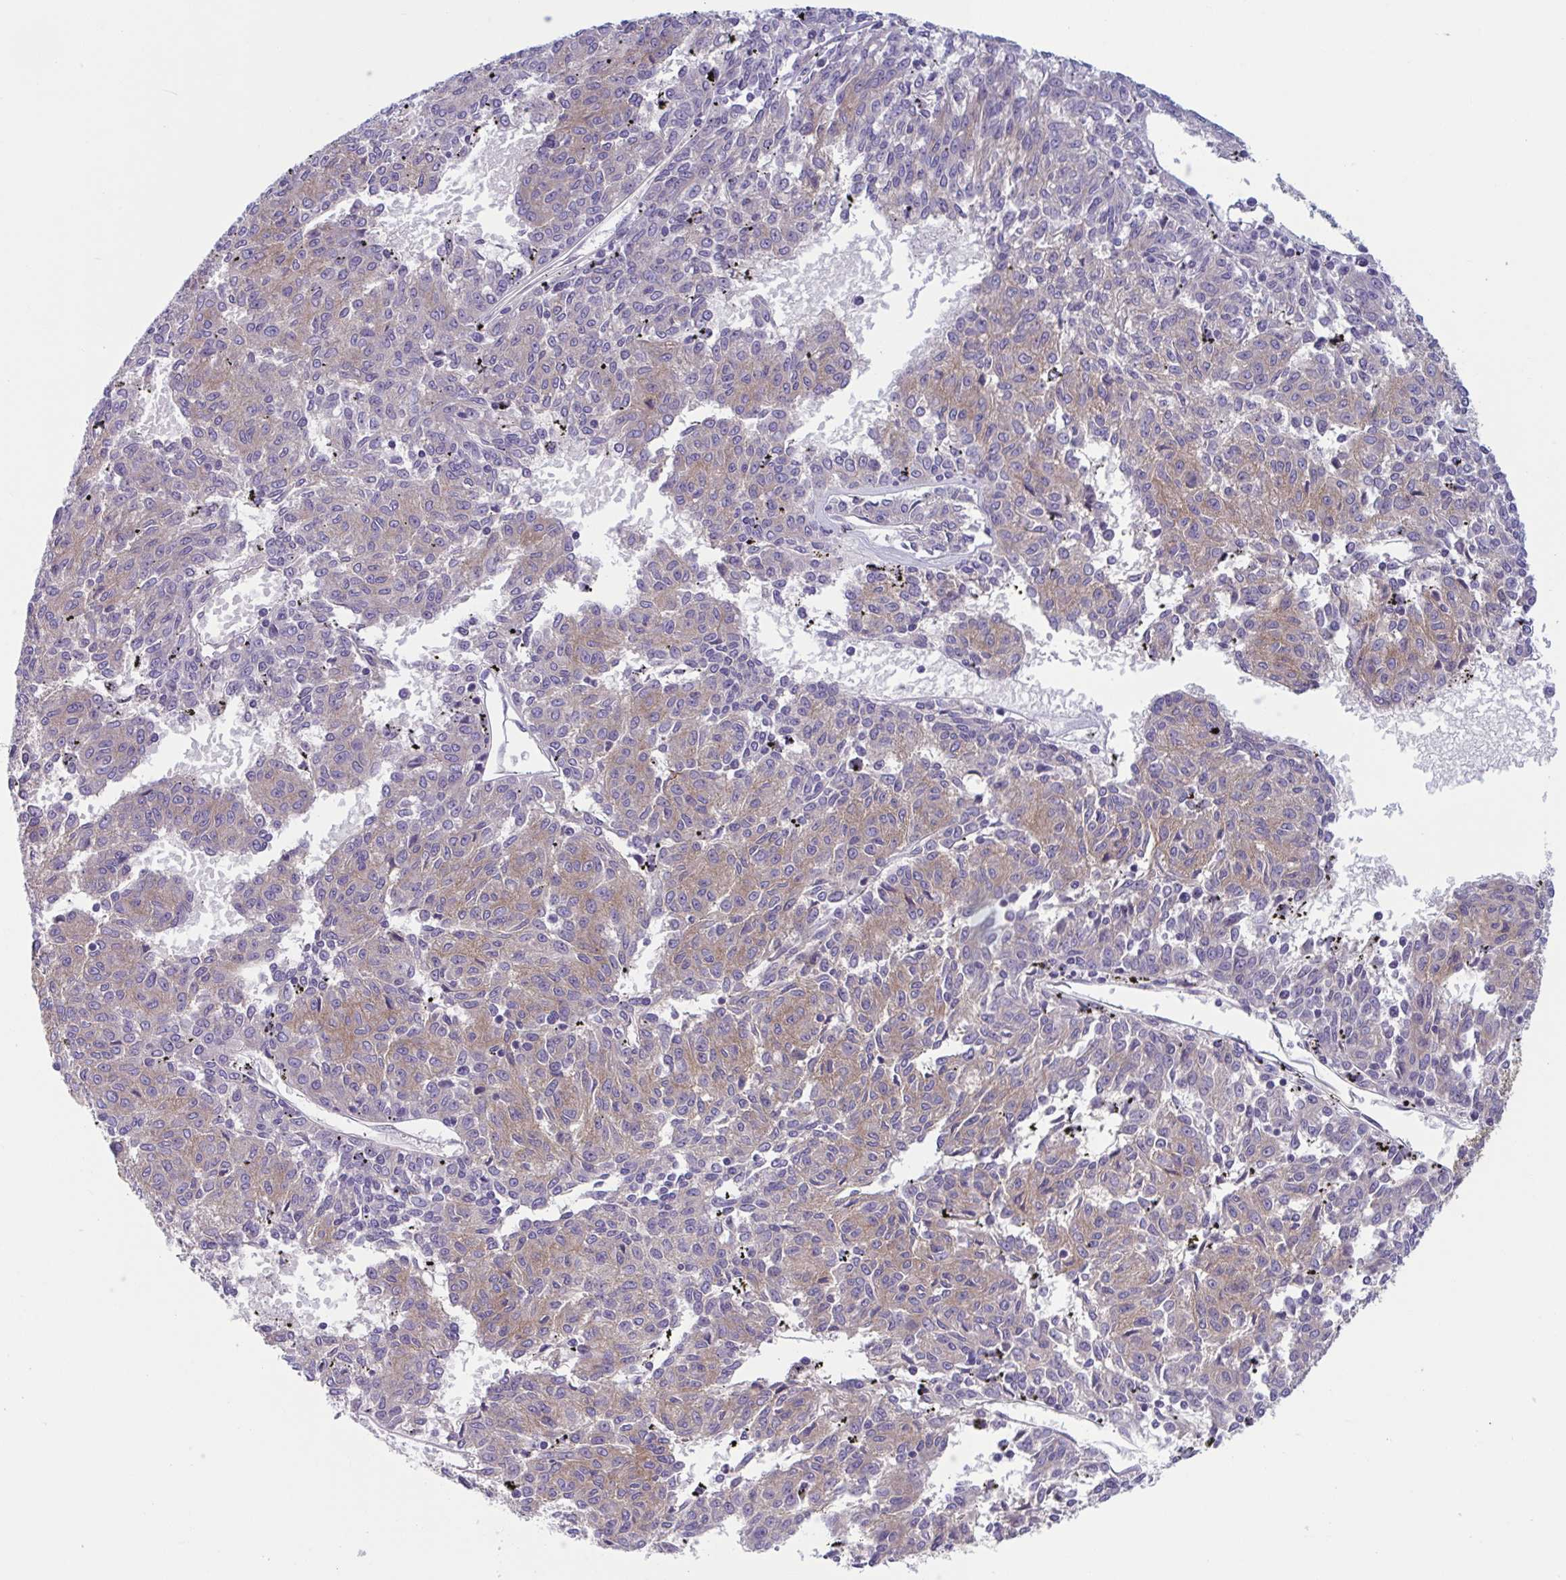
{"staining": {"intensity": "weak", "quantity": "25%-75%", "location": "cytoplasmic/membranous"}, "tissue": "melanoma", "cell_type": "Tumor cells", "image_type": "cancer", "snomed": [{"axis": "morphology", "description": "Malignant melanoma, NOS"}, {"axis": "topography", "description": "Skin"}], "caption": "Weak cytoplasmic/membranous expression is present in about 25%-75% of tumor cells in malignant melanoma.", "gene": "TTC7B", "patient": {"sex": "female", "age": 72}}